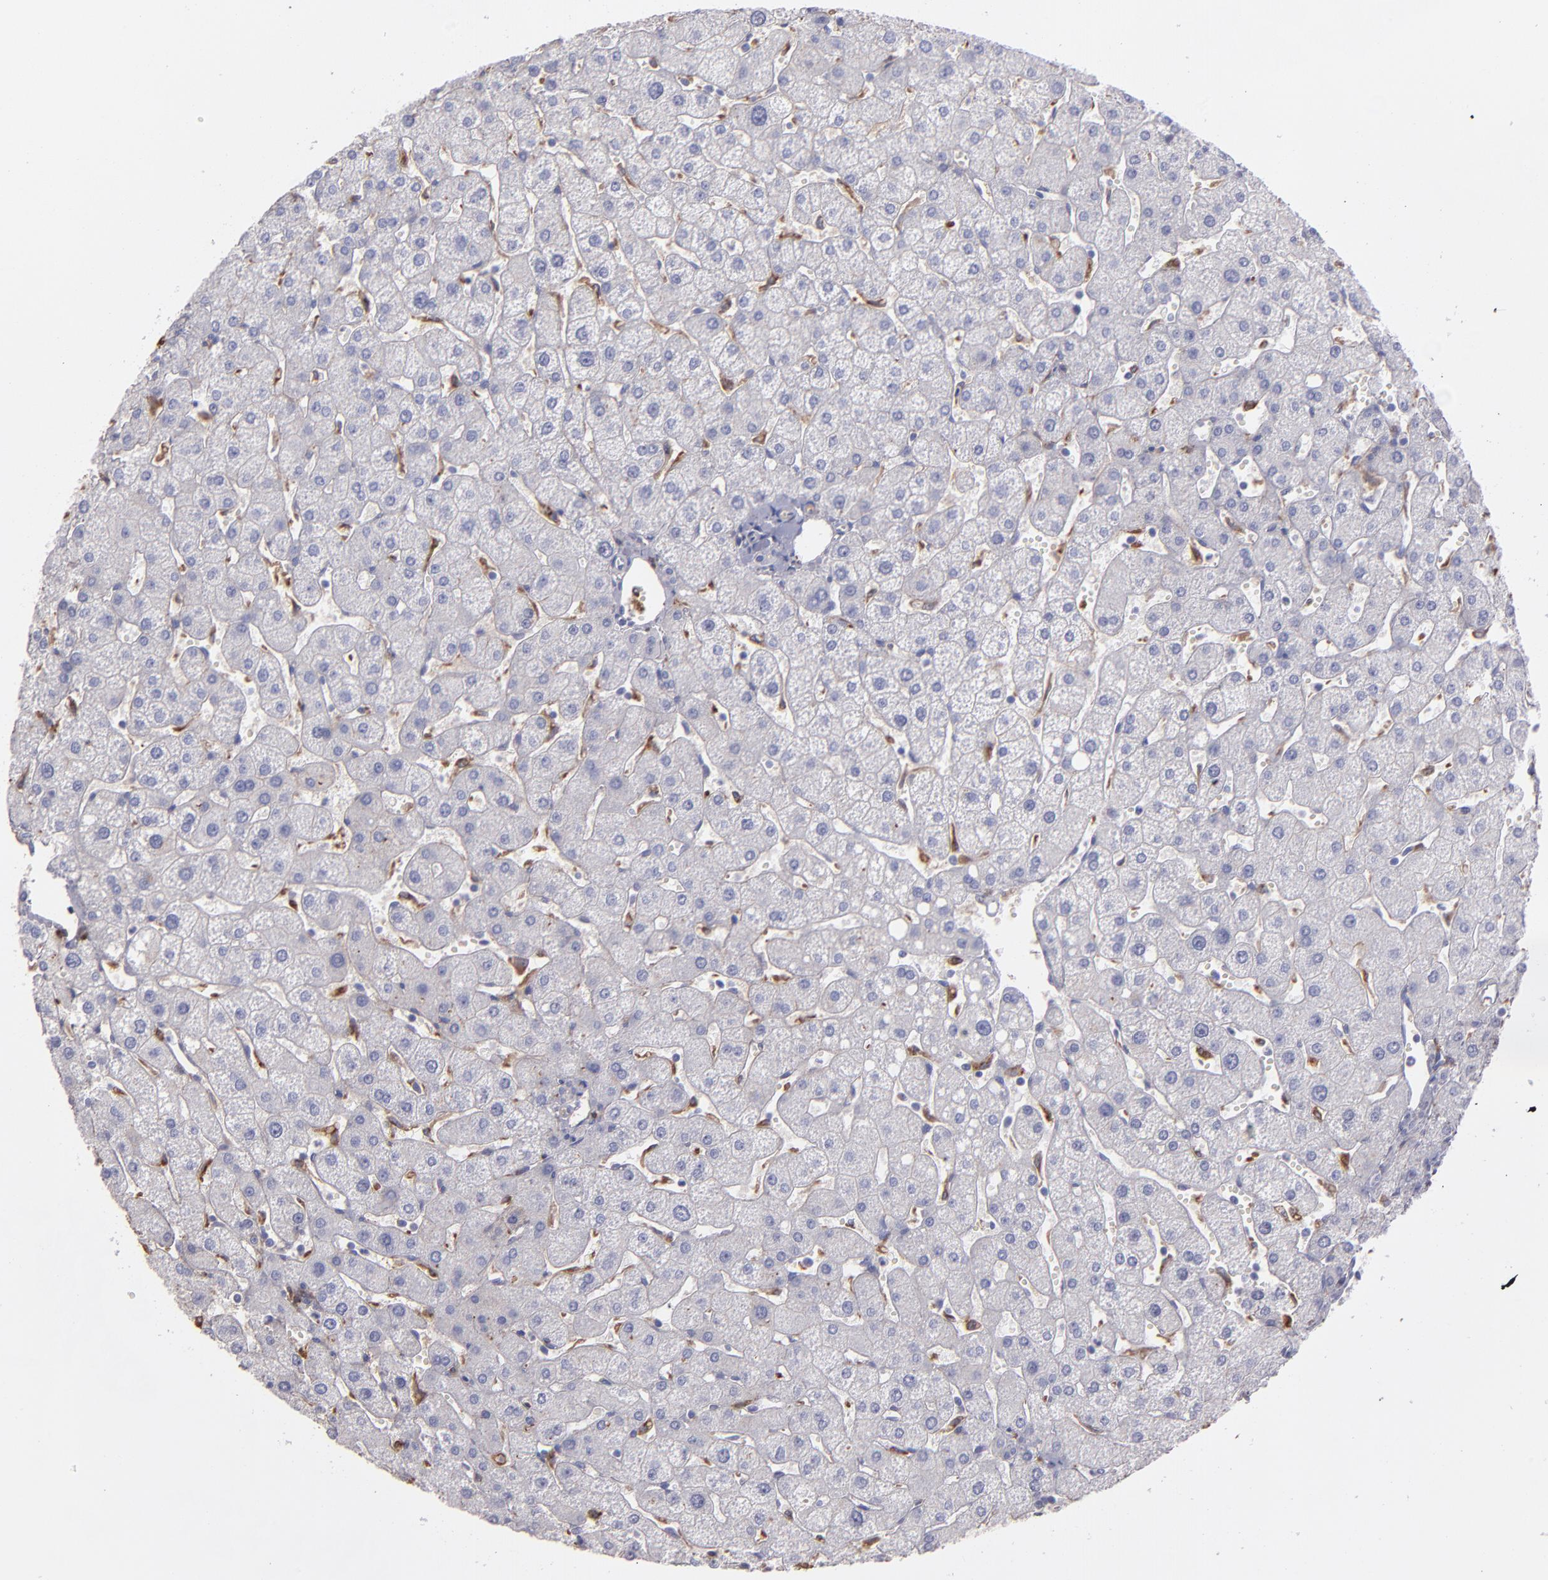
{"staining": {"intensity": "negative", "quantity": "none", "location": "none"}, "tissue": "liver", "cell_type": "Cholangiocytes", "image_type": "normal", "snomed": [{"axis": "morphology", "description": "Normal tissue, NOS"}, {"axis": "topography", "description": "Liver"}], "caption": "Immunohistochemistry (IHC) photomicrograph of unremarkable liver: human liver stained with DAB (3,3'-diaminobenzidine) shows no significant protein positivity in cholangiocytes.", "gene": "C1QA", "patient": {"sex": "male", "age": 67}}